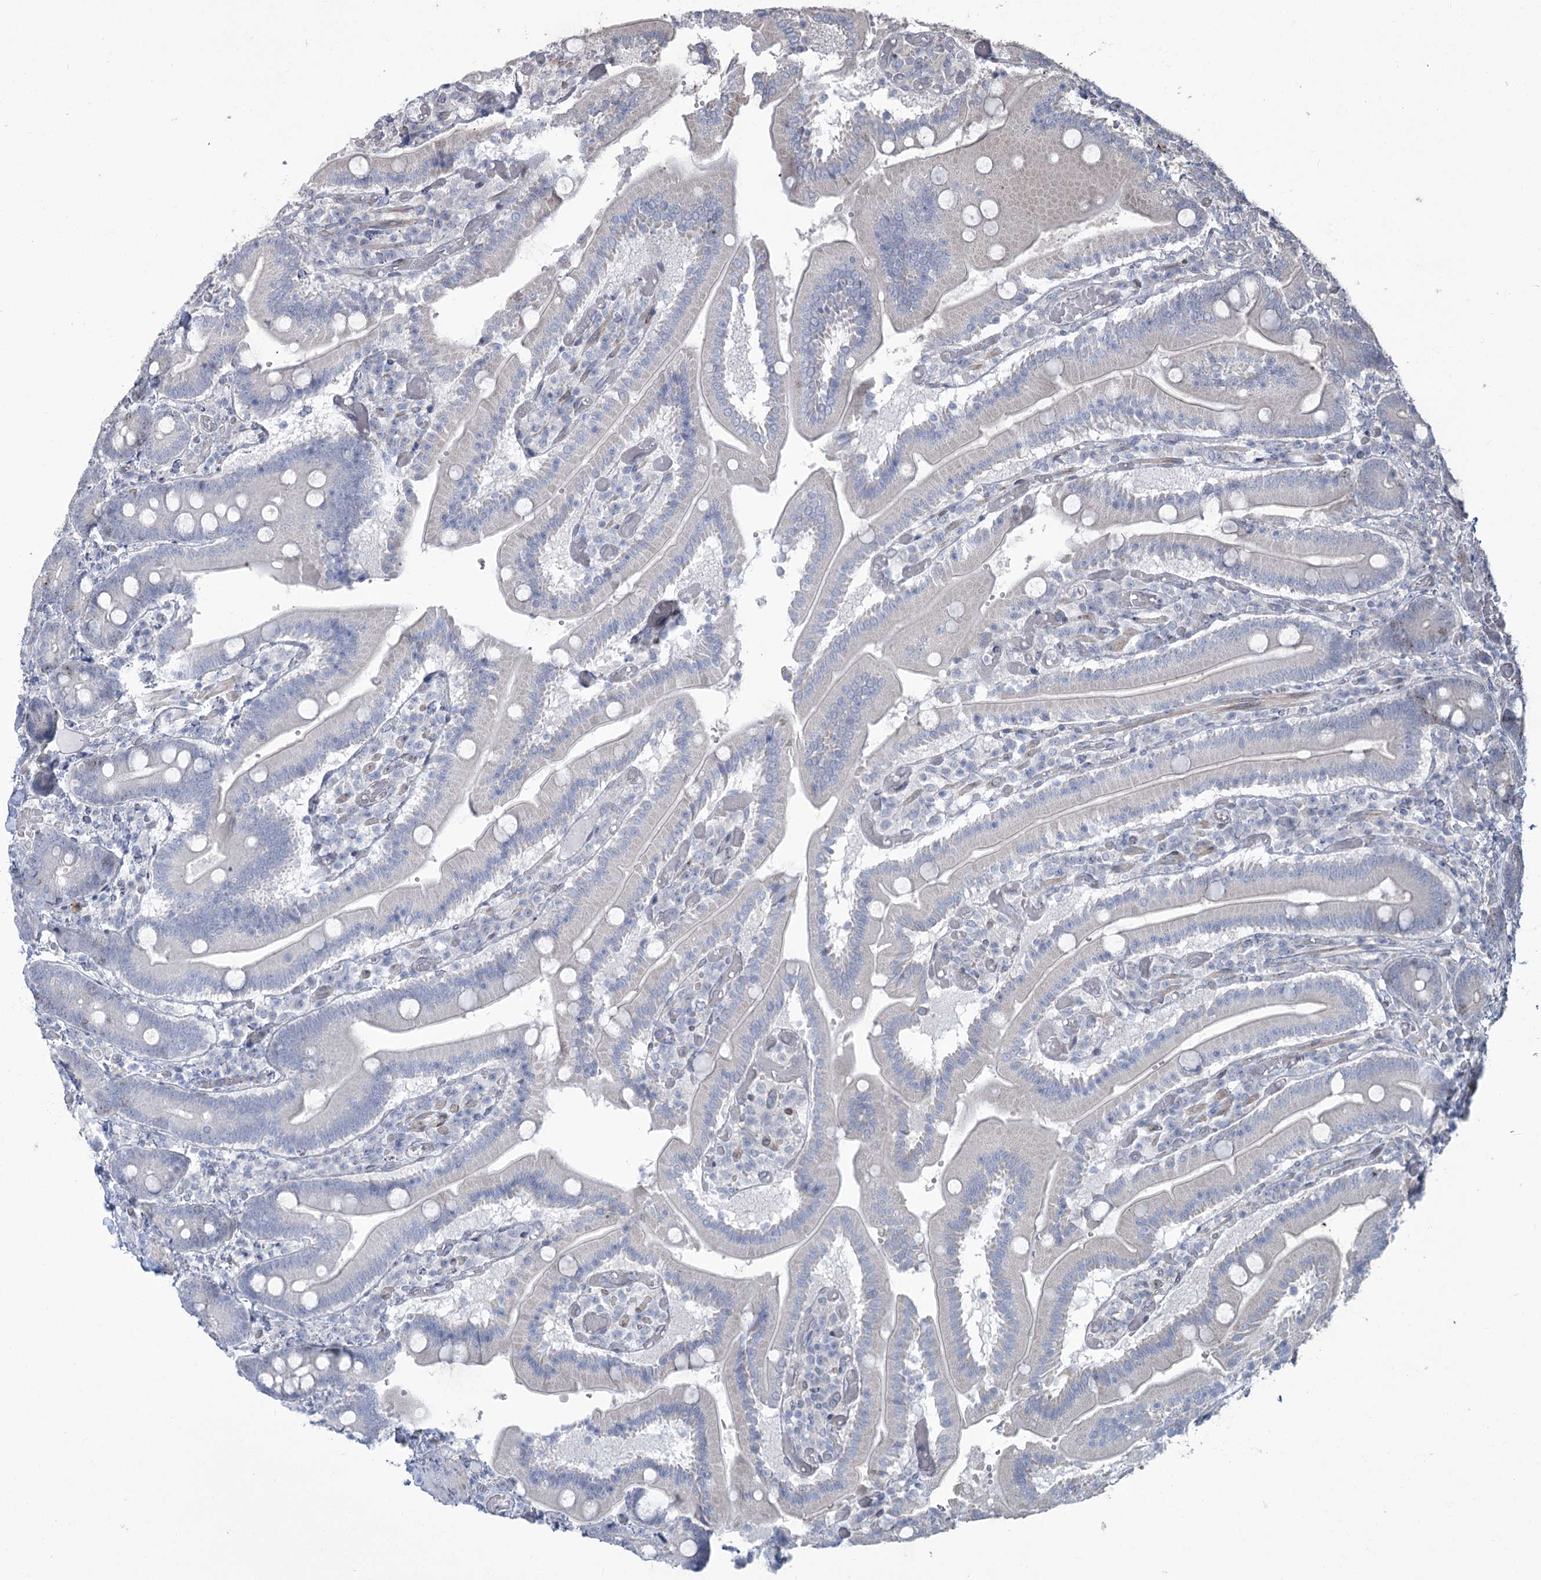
{"staining": {"intensity": "negative", "quantity": "none", "location": "none"}, "tissue": "duodenum", "cell_type": "Glandular cells", "image_type": "normal", "snomed": [{"axis": "morphology", "description": "Normal tissue, NOS"}, {"axis": "topography", "description": "Duodenum"}], "caption": "Immunohistochemistry (IHC) image of unremarkable duodenum: human duodenum stained with DAB (3,3'-diaminobenzidine) reveals no significant protein positivity in glandular cells.", "gene": "ABITRAM", "patient": {"sex": "female", "age": 62}}